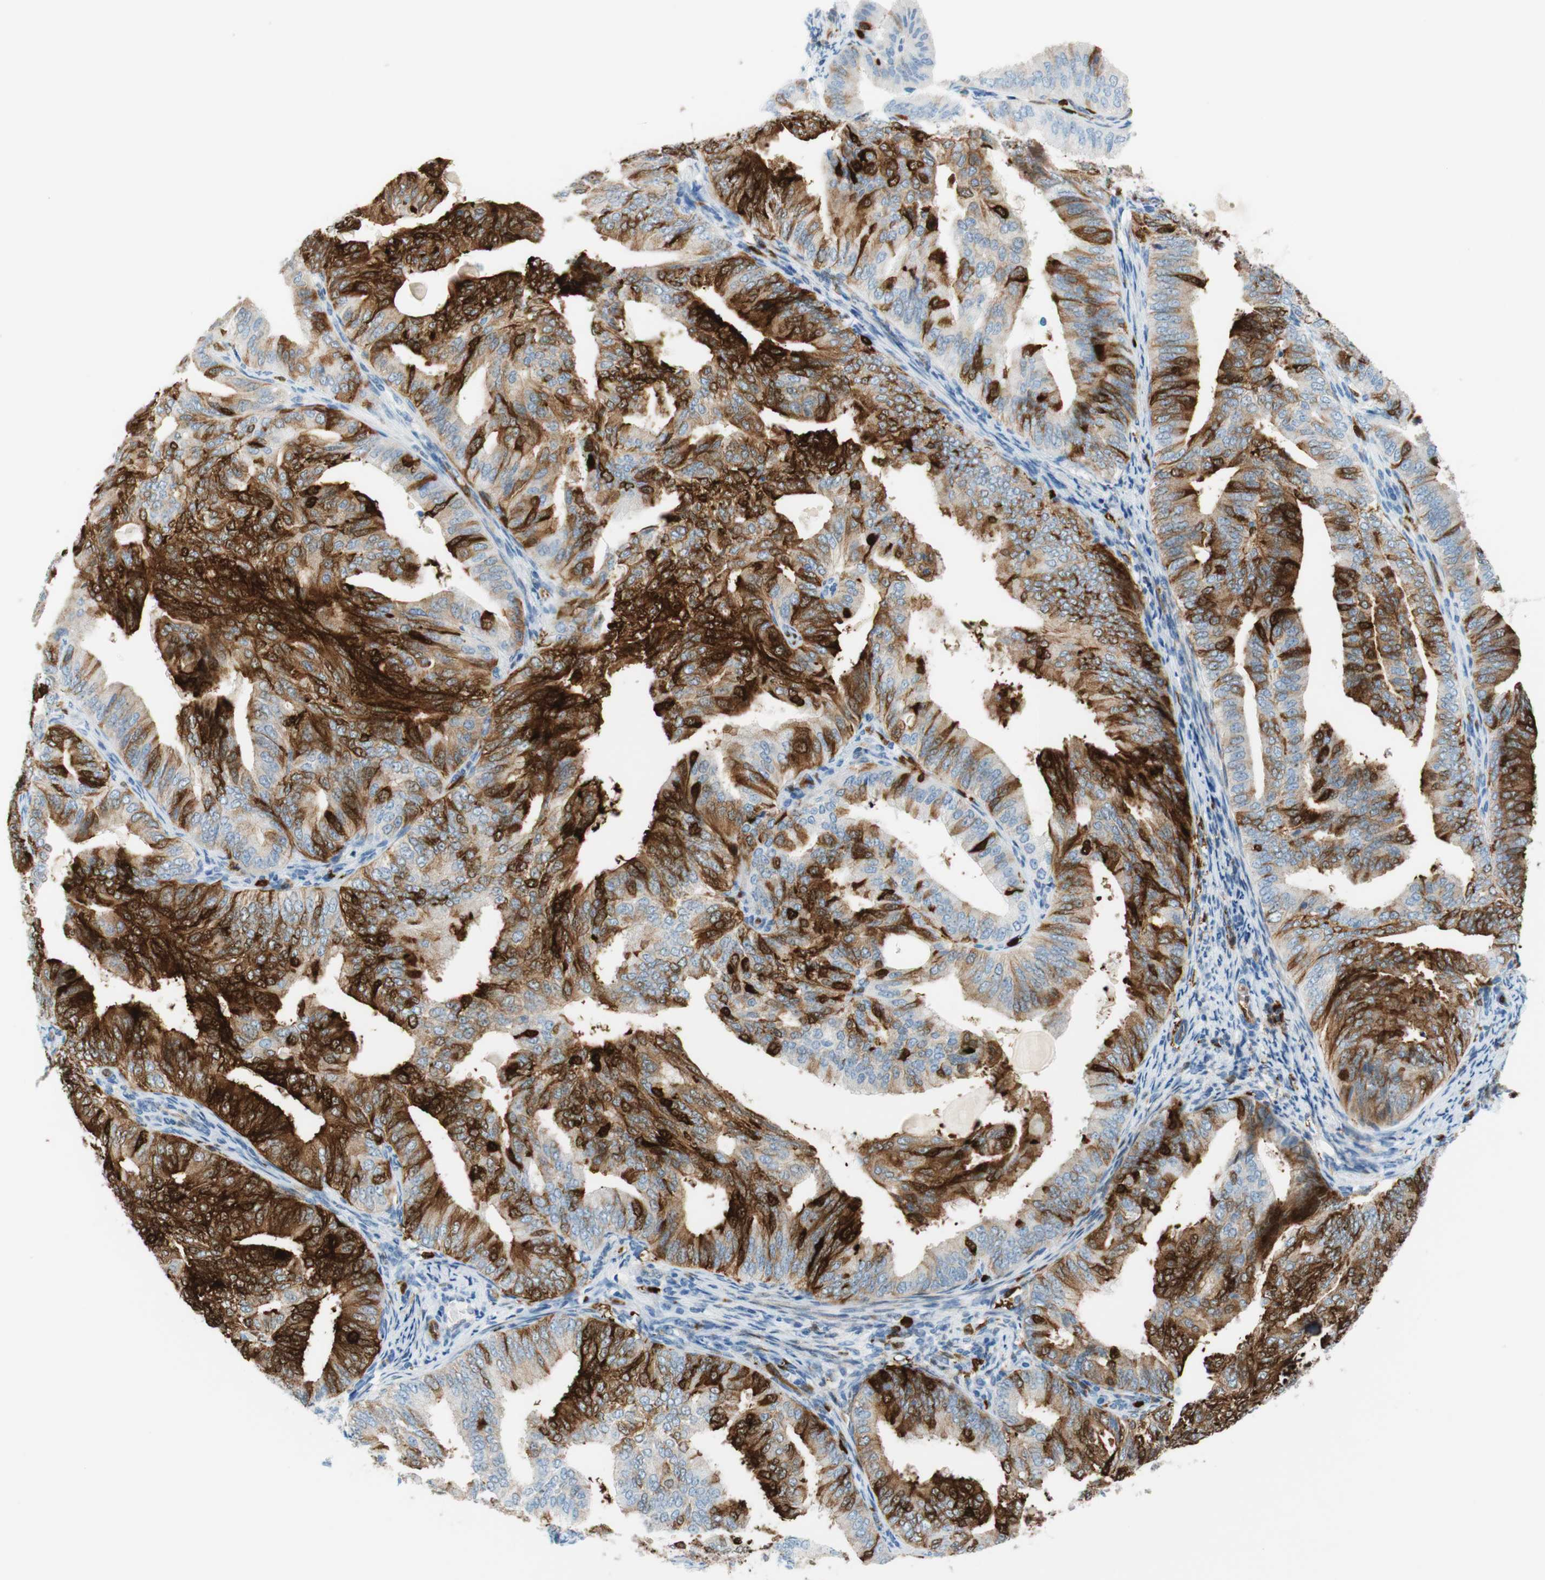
{"staining": {"intensity": "strong", "quantity": "25%-75%", "location": "cytoplasmic/membranous"}, "tissue": "endometrial cancer", "cell_type": "Tumor cells", "image_type": "cancer", "snomed": [{"axis": "morphology", "description": "Adenocarcinoma, NOS"}, {"axis": "topography", "description": "Endometrium"}], "caption": "Strong cytoplasmic/membranous protein staining is appreciated in about 25%-75% of tumor cells in endometrial adenocarcinoma. Nuclei are stained in blue.", "gene": "STMN1", "patient": {"sex": "female", "age": 58}}